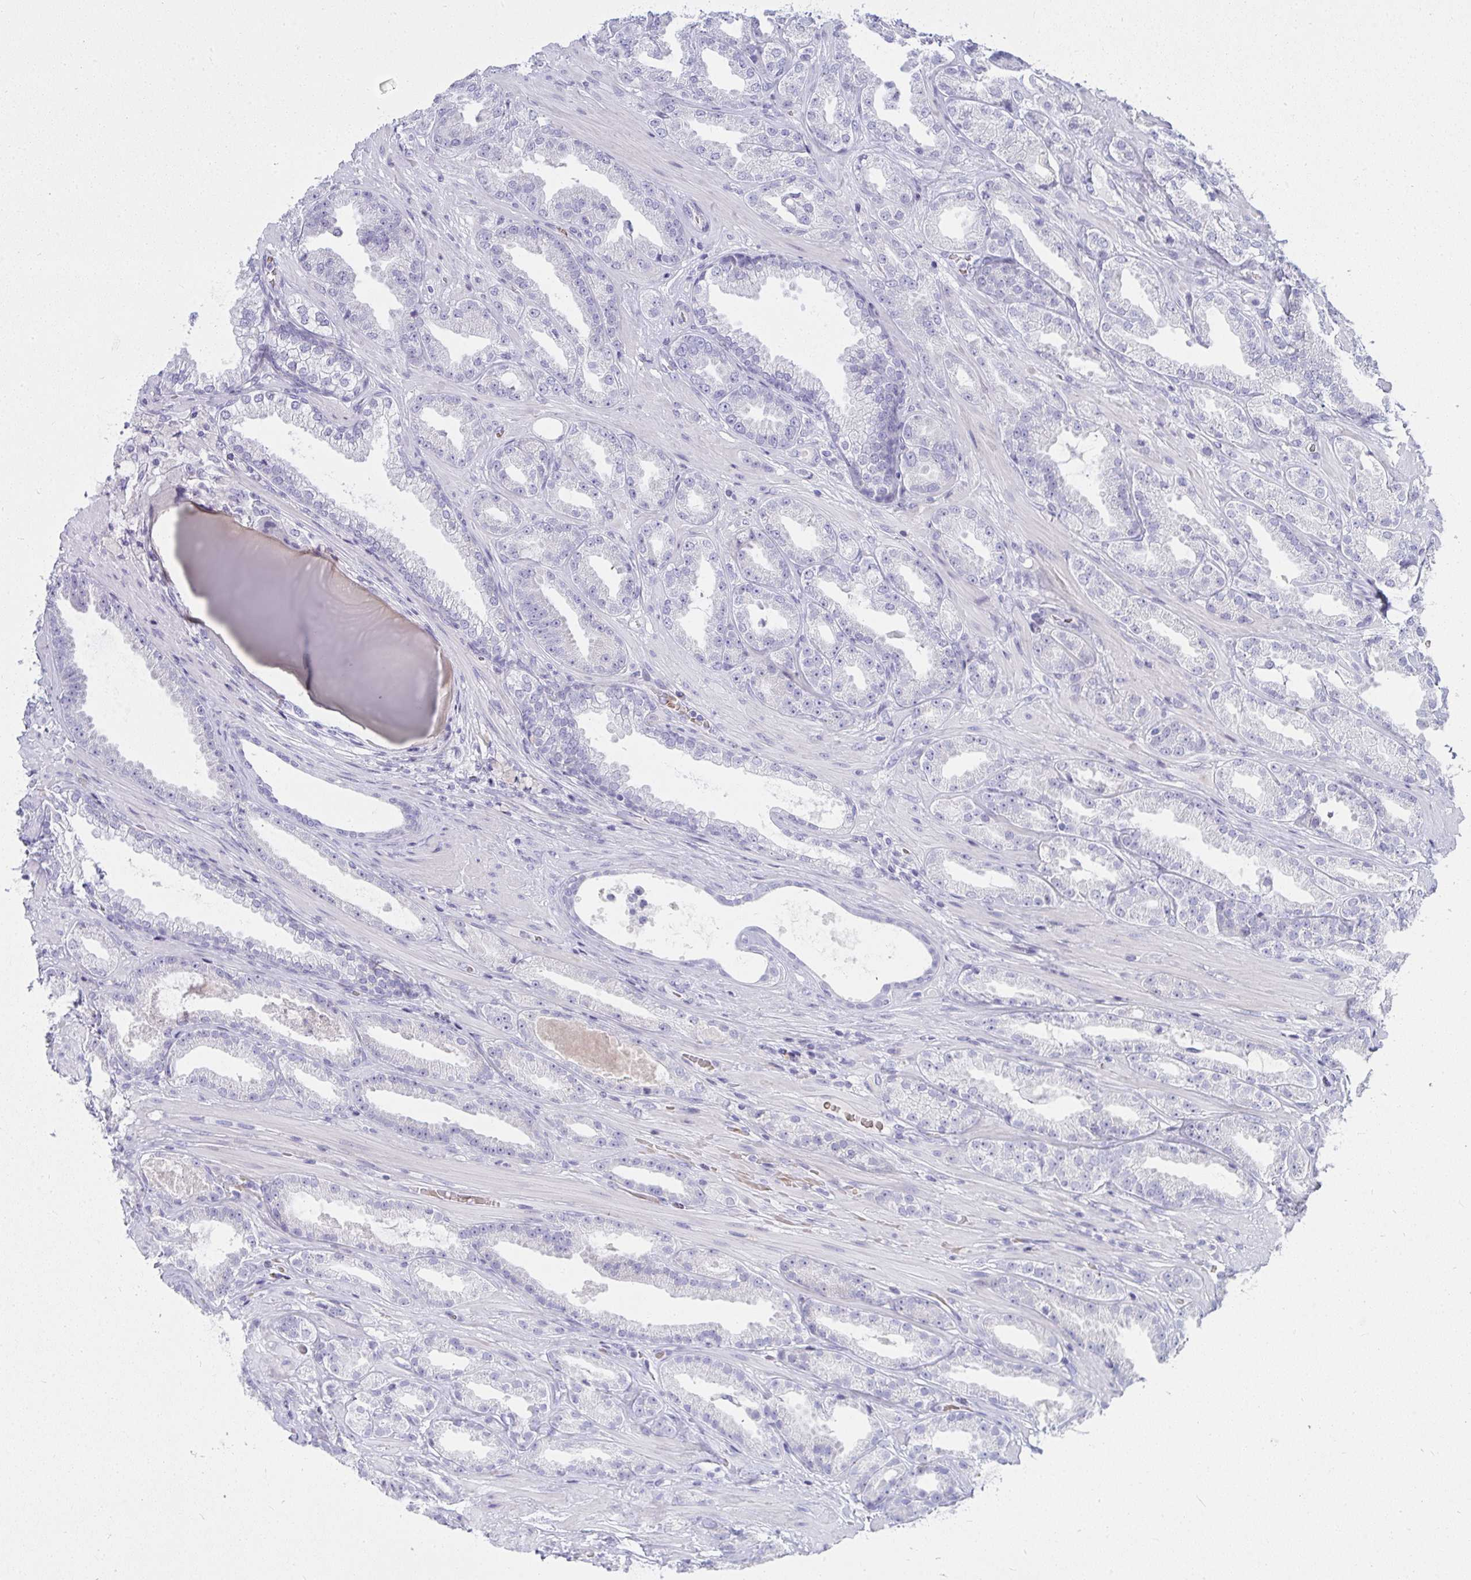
{"staining": {"intensity": "negative", "quantity": "none", "location": "none"}, "tissue": "prostate cancer", "cell_type": "Tumor cells", "image_type": "cancer", "snomed": [{"axis": "morphology", "description": "Adenocarcinoma, Low grade"}, {"axis": "topography", "description": "Prostate"}], "caption": "Prostate cancer was stained to show a protein in brown. There is no significant expression in tumor cells. (DAB (3,3'-diaminobenzidine) immunohistochemistry, high magnification).", "gene": "ZNF182", "patient": {"sex": "male", "age": 61}}